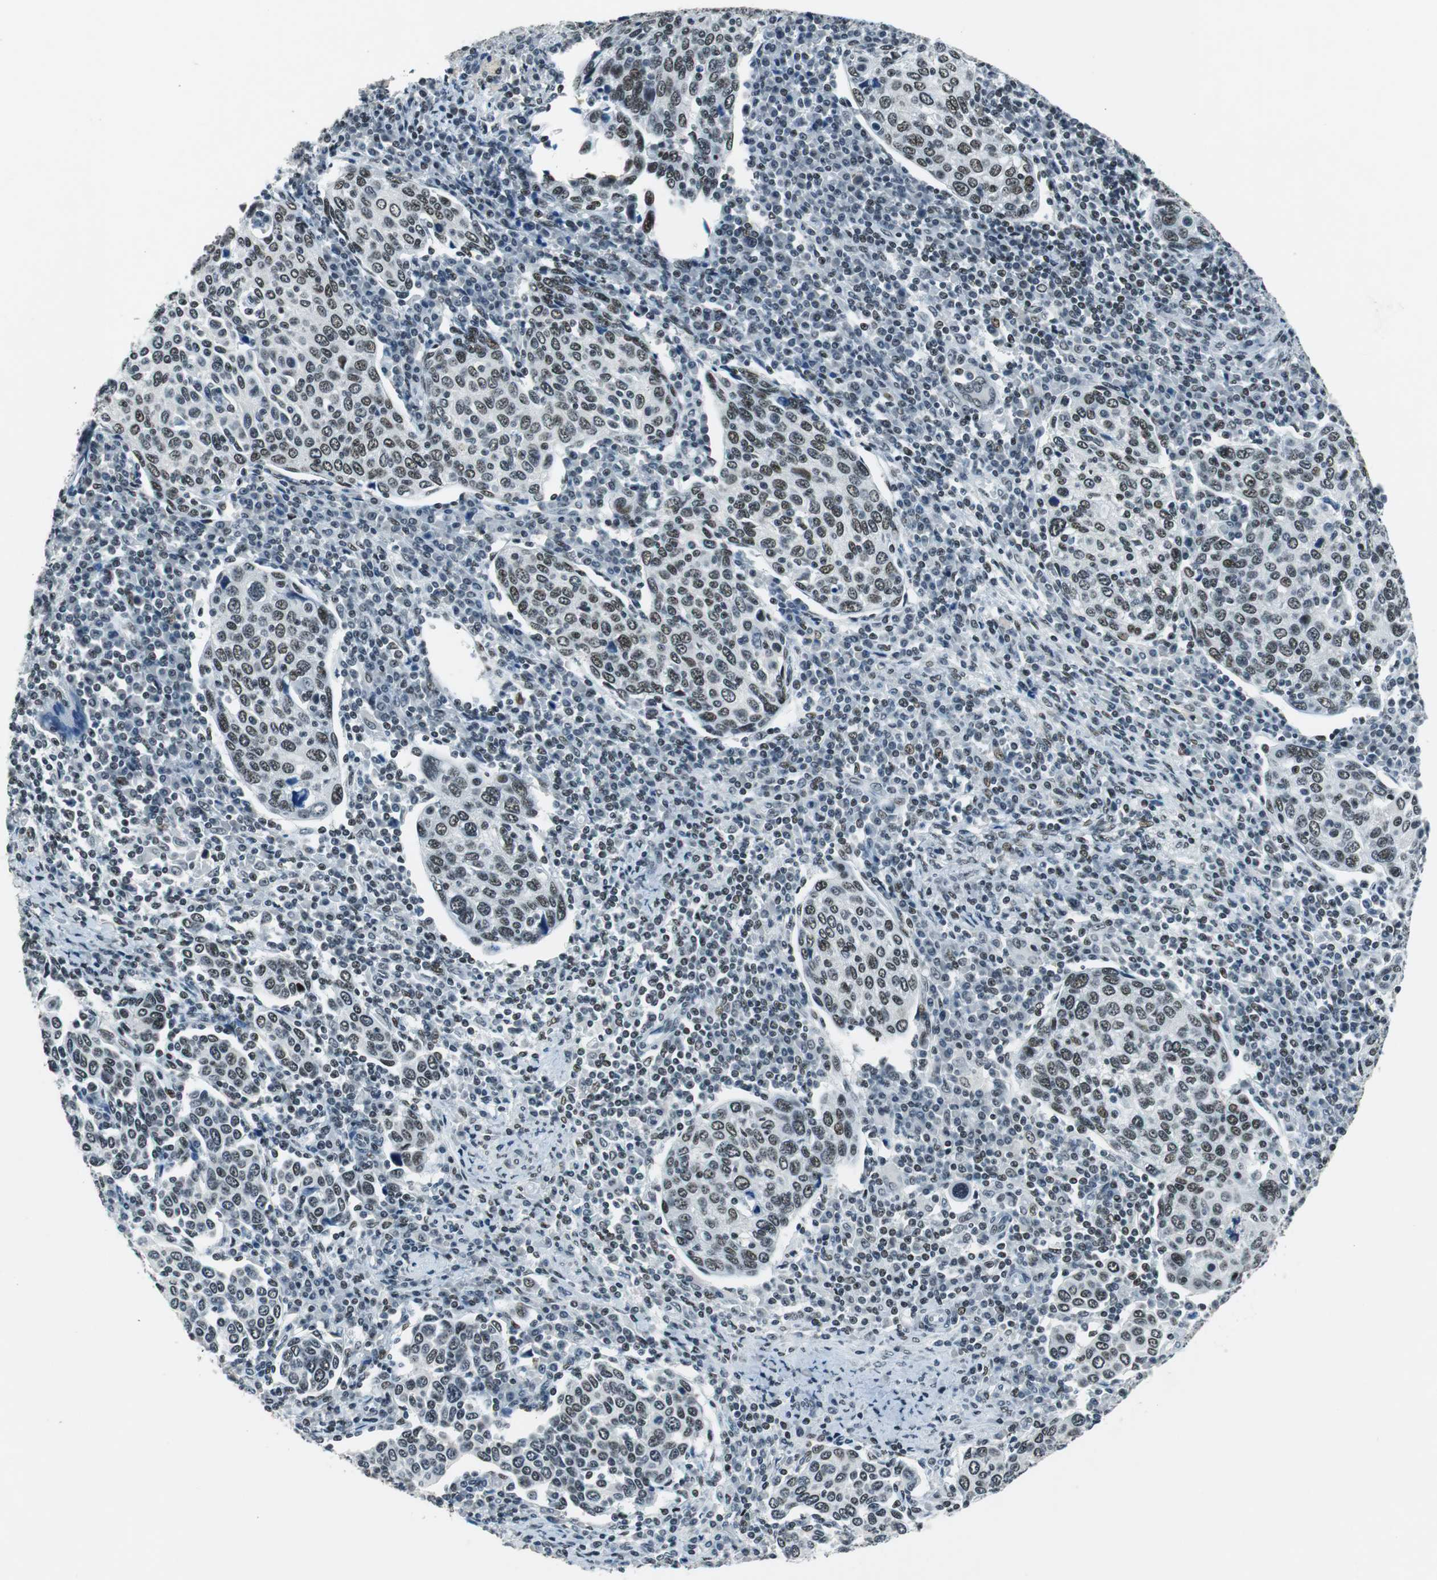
{"staining": {"intensity": "weak", "quantity": "25%-75%", "location": "nuclear"}, "tissue": "cervical cancer", "cell_type": "Tumor cells", "image_type": "cancer", "snomed": [{"axis": "morphology", "description": "Squamous cell carcinoma, NOS"}, {"axis": "topography", "description": "Cervix"}], "caption": "Cervical squamous cell carcinoma stained for a protein (brown) exhibits weak nuclear positive expression in approximately 25%-75% of tumor cells.", "gene": "HDAC3", "patient": {"sex": "female", "age": 40}}